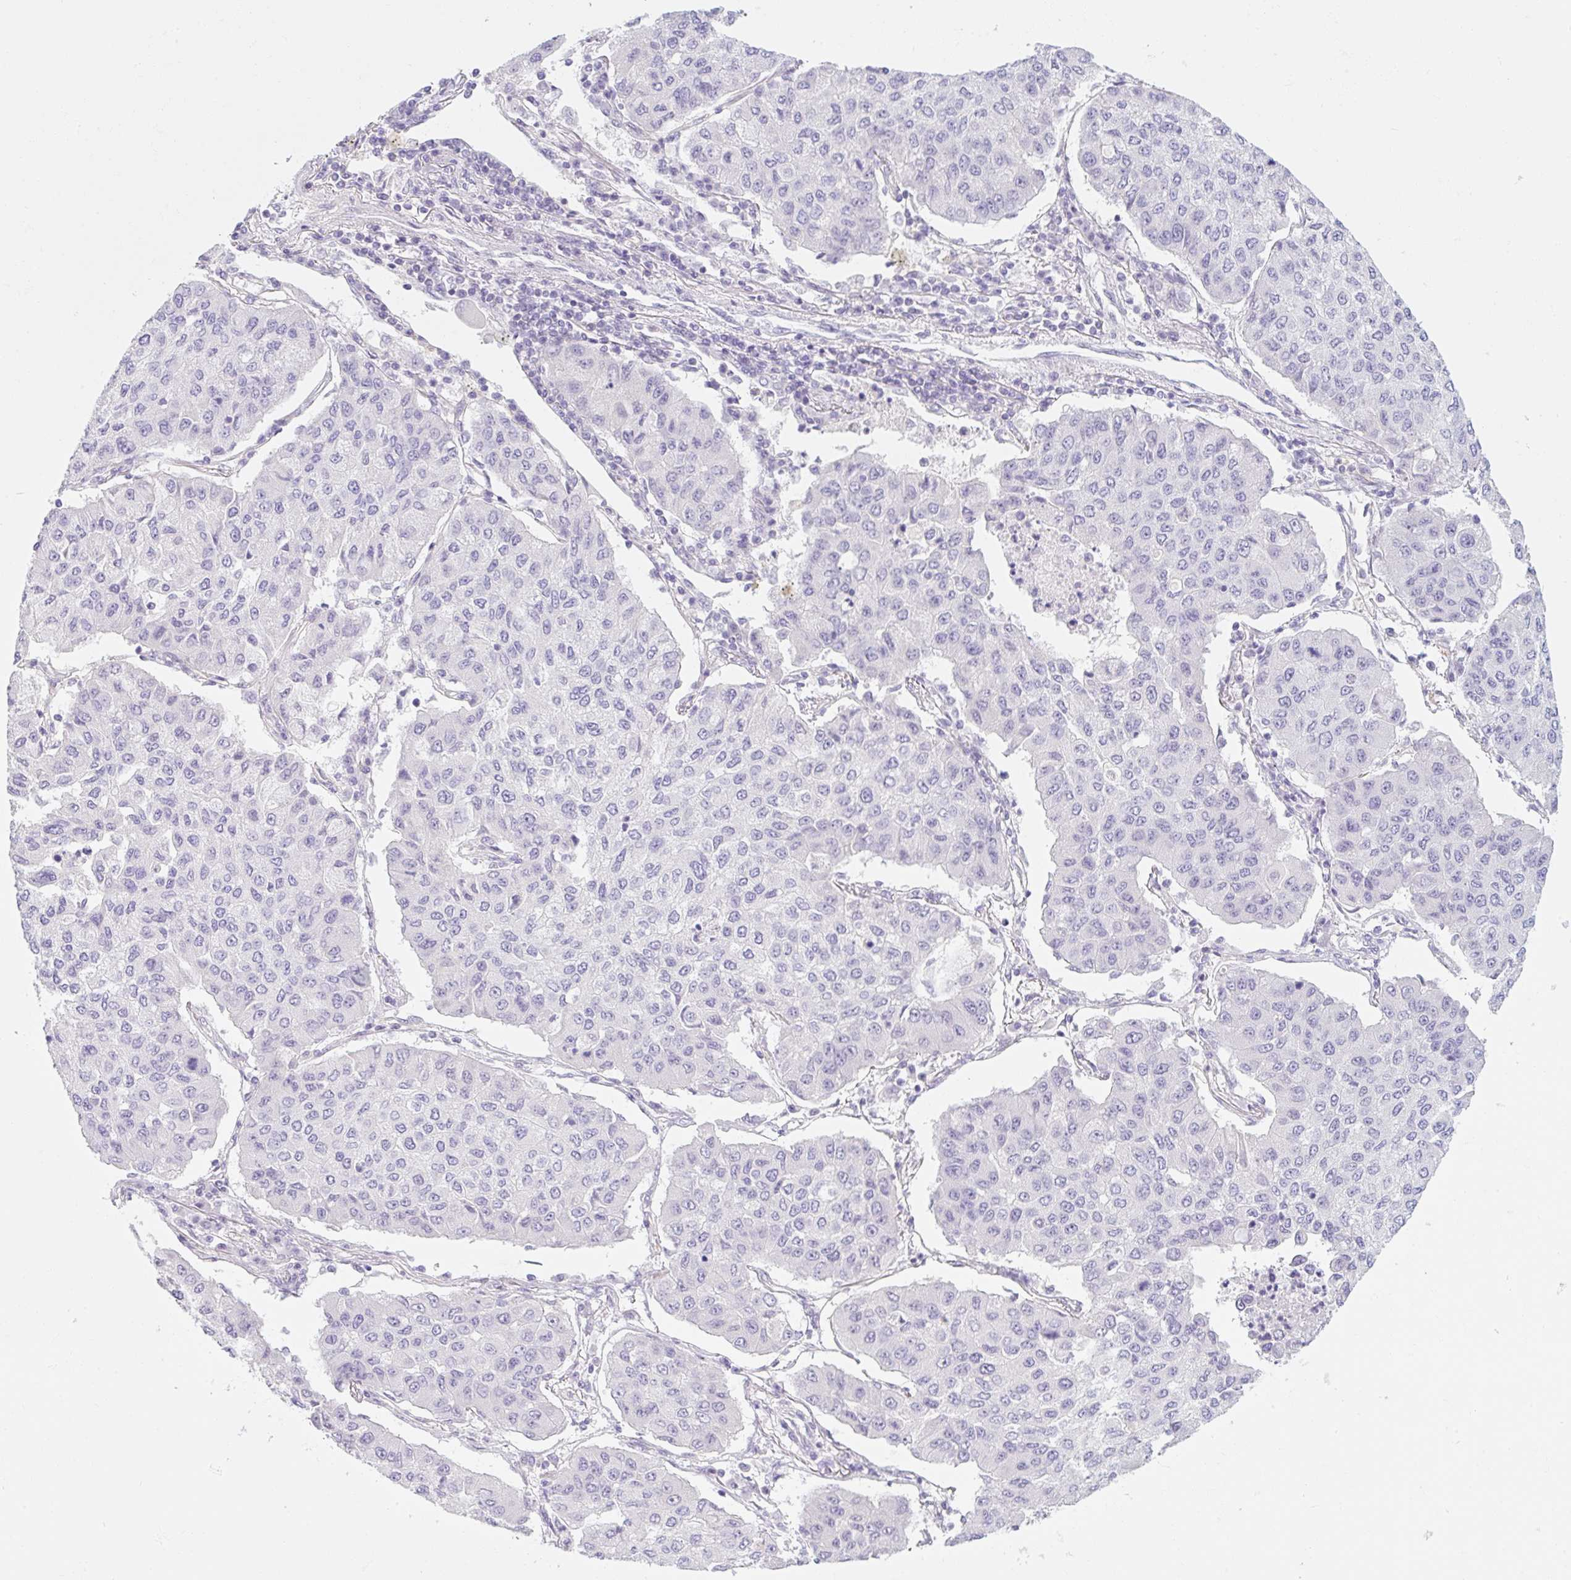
{"staining": {"intensity": "negative", "quantity": "none", "location": "none"}, "tissue": "lung cancer", "cell_type": "Tumor cells", "image_type": "cancer", "snomed": [{"axis": "morphology", "description": "Squamous cell carcinoma, NOS"}, {"axis": "topography", "description": "Lung"}], "caption": "Protein analysis of lung cancer demonstrates no significant expression in tumor cells.", "gene": "LYVE1", "patient": {"sex": "male", "age": 74}}